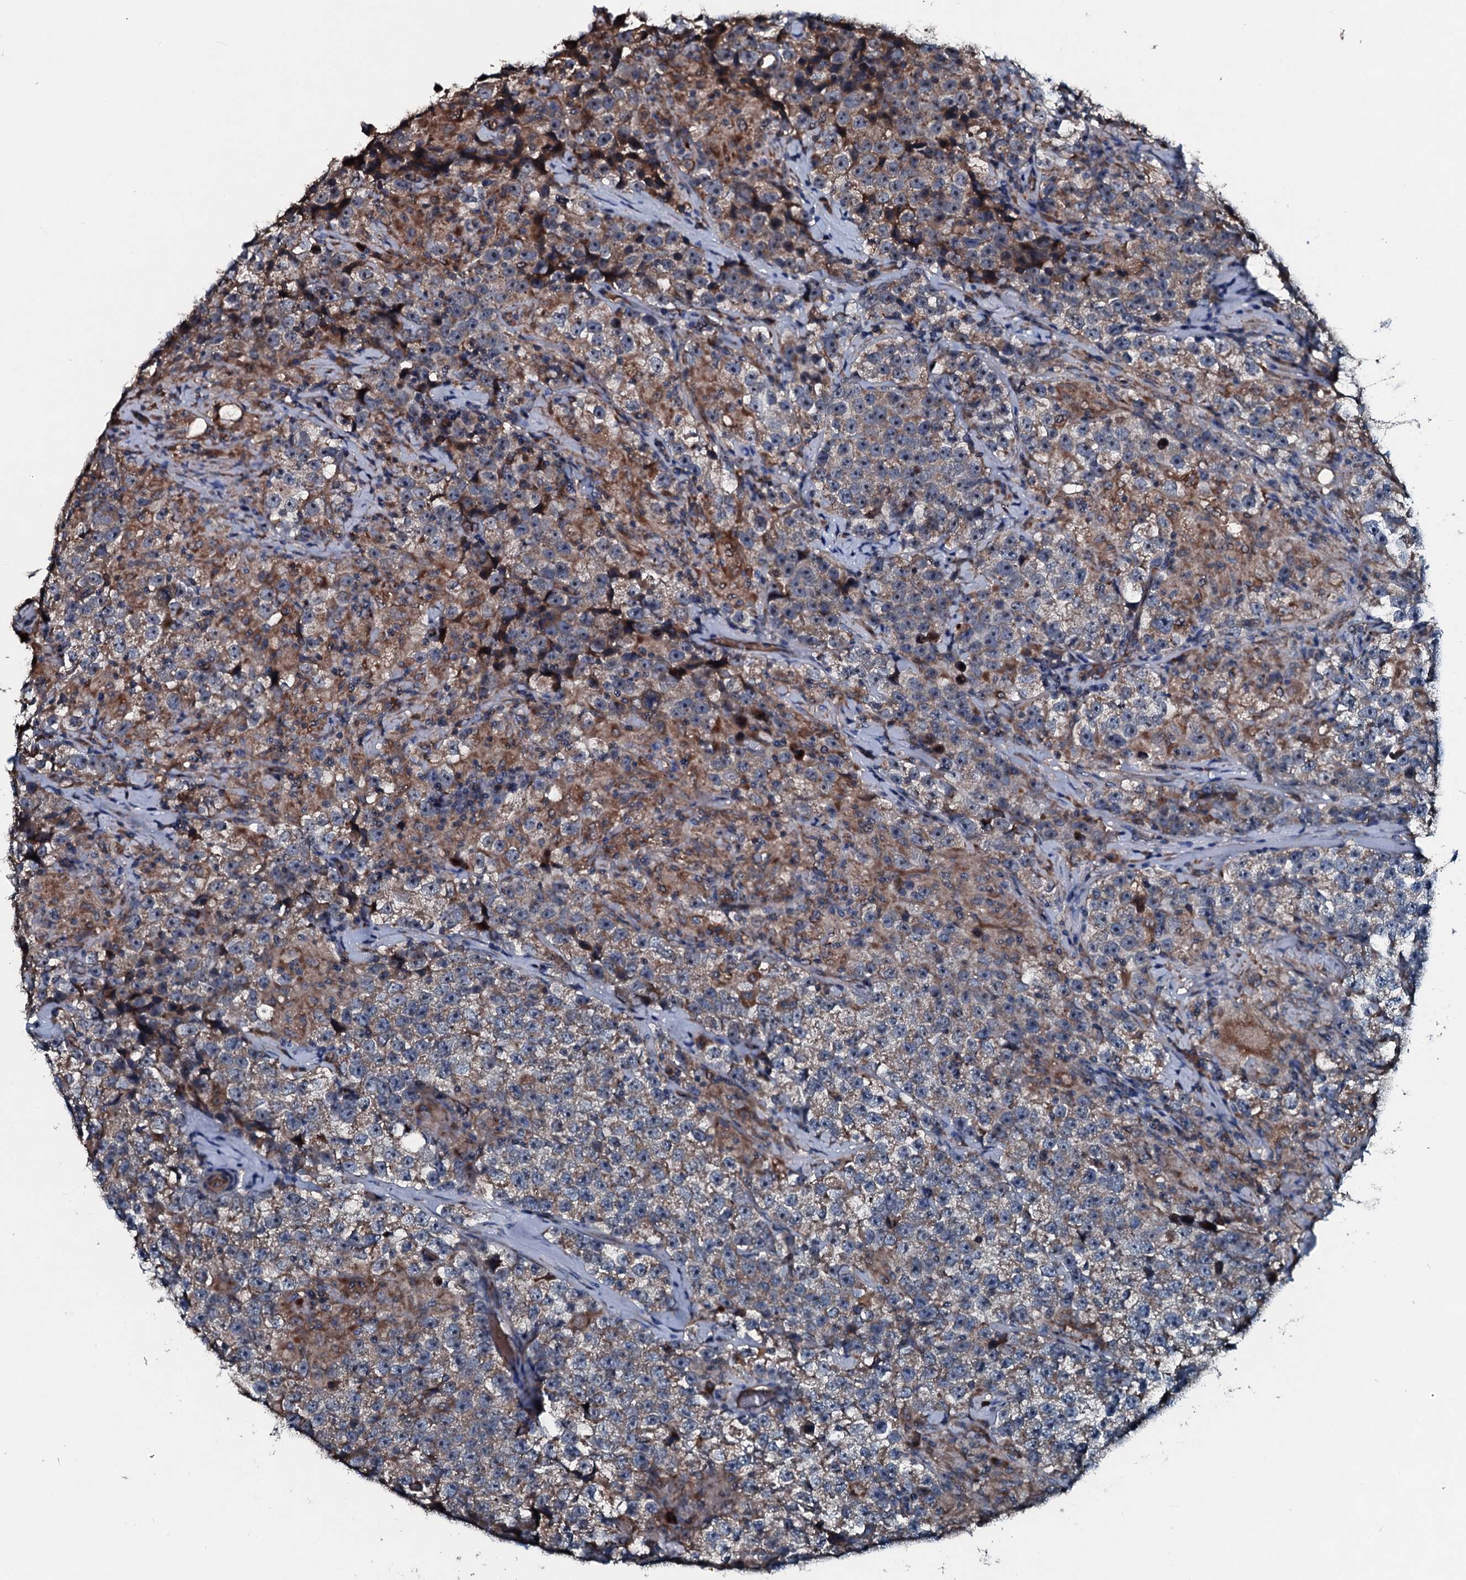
{"staining": {"intensity": "moderate", "quantity": ">75%", "location": "cytoplasmic/membranous"}, "tissue": "testis cancer", "cell_type": "Tumor cells", "image_type": "cancer", "snomed": [{"axis": "morphology", "description": "Seminoma, NOS"}, {"axis": "topography", "description": "Testis"}], "caption": "IHC of testis seminoma displays medium levels of moderate cytoplasmic/membranous staining in about >75% of tumor cells.", "gene": "ACSS3", "patient": {"sex": "male", "age": 46}}